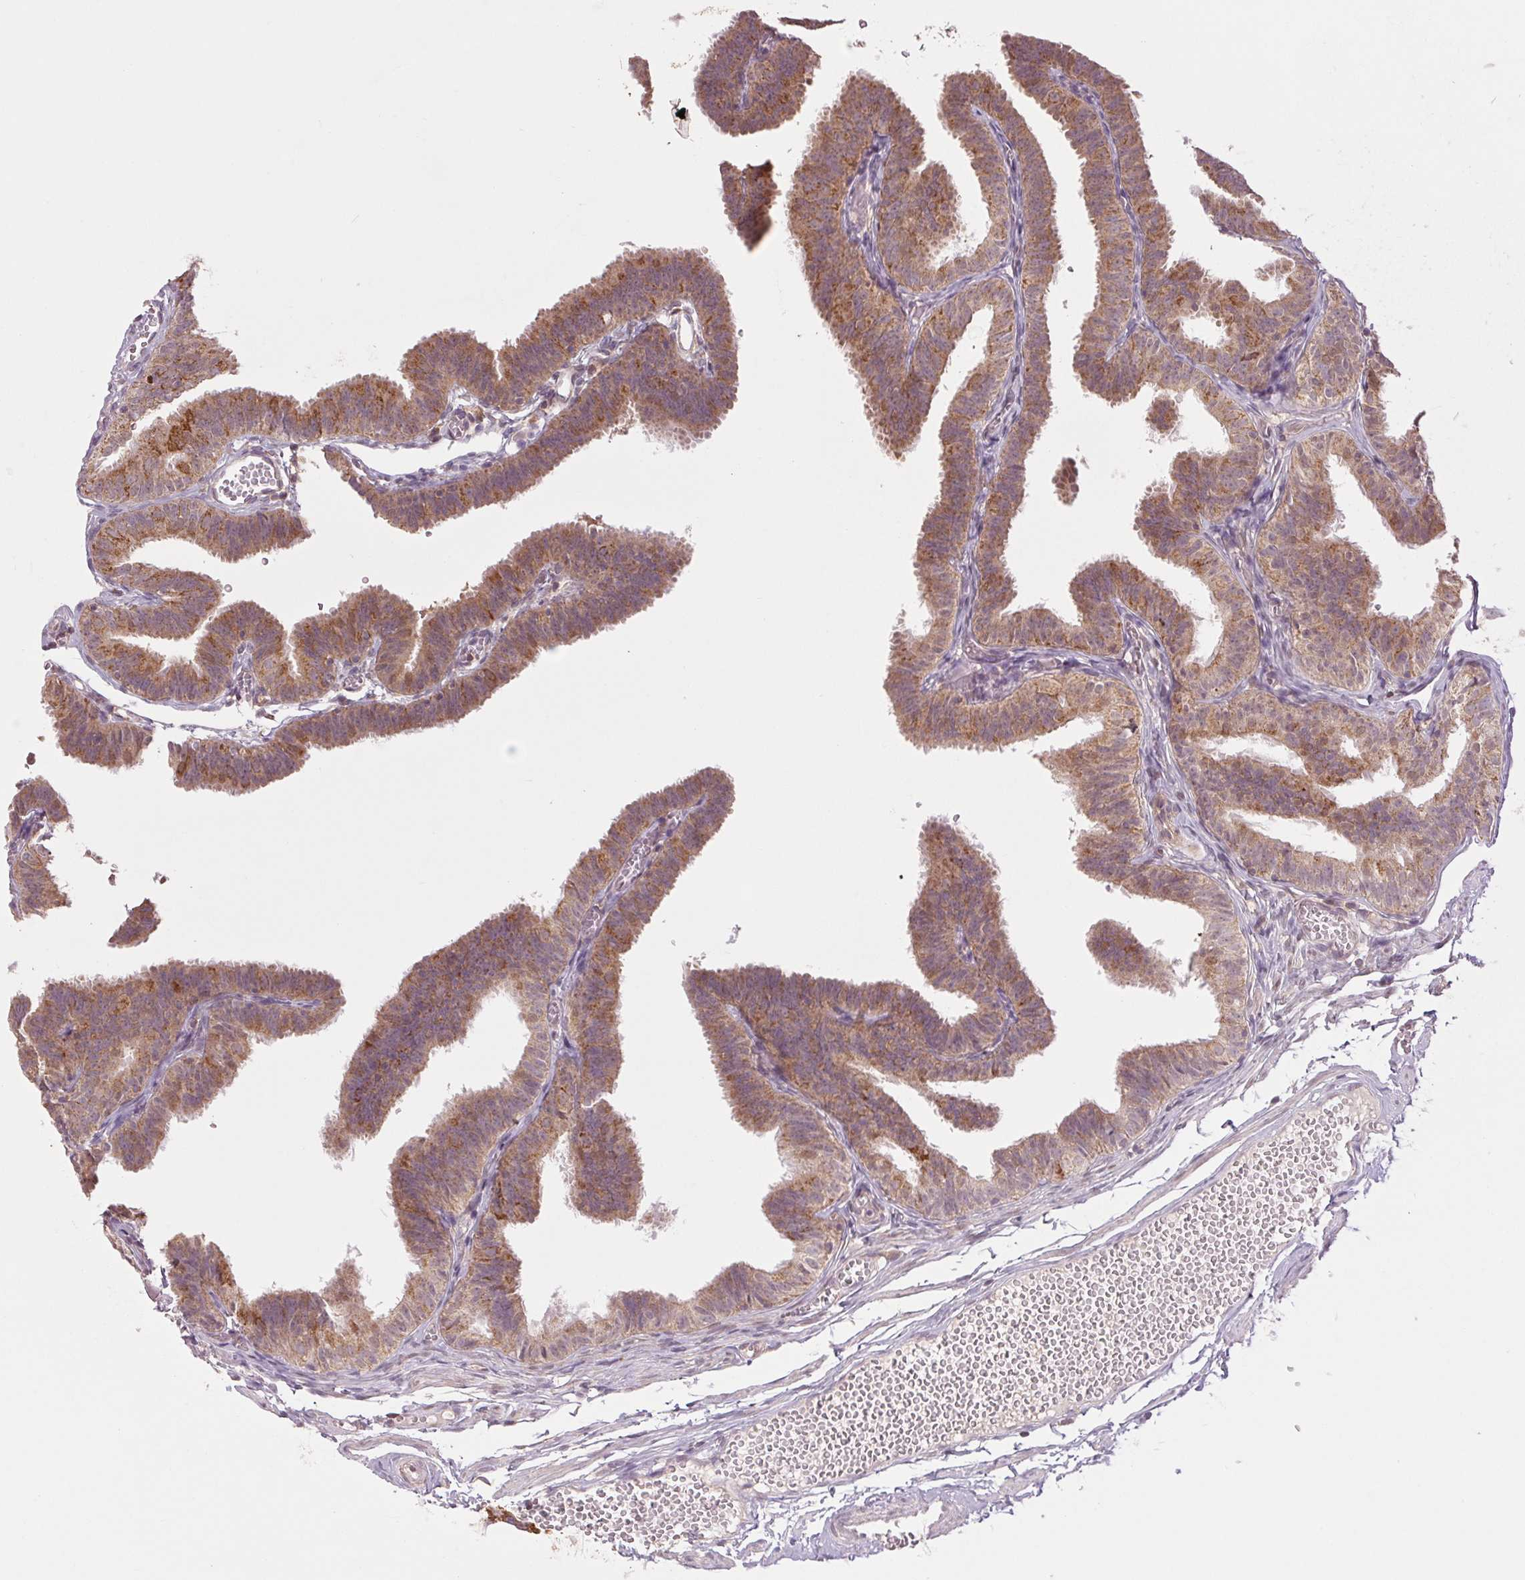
{"staining": {"intensity": "moderate", "quantity": ">75%", "location": "cytoplasmic/membranous"}, "tissue": "fallopian tube", "cell_type": "Glandular cells", "image_type": "normal", "snomed": [{"axis": "morphology", "description": "Normal tissue, NOS"}, {"axis": "topography", "description": "Fallopian tube"}], "caption": "IHC image of benign fallopian tube: human fallopian tube stained using immunohistochemistry reveals medium levels of moderate protein expression localized specifically in the cytoplasmic/membranous of glandular cells, appearing as a cytoplasmic/membranous brown color.", "gene": "MAP3K5", "patient": {"sex": "female", "age": 25}}